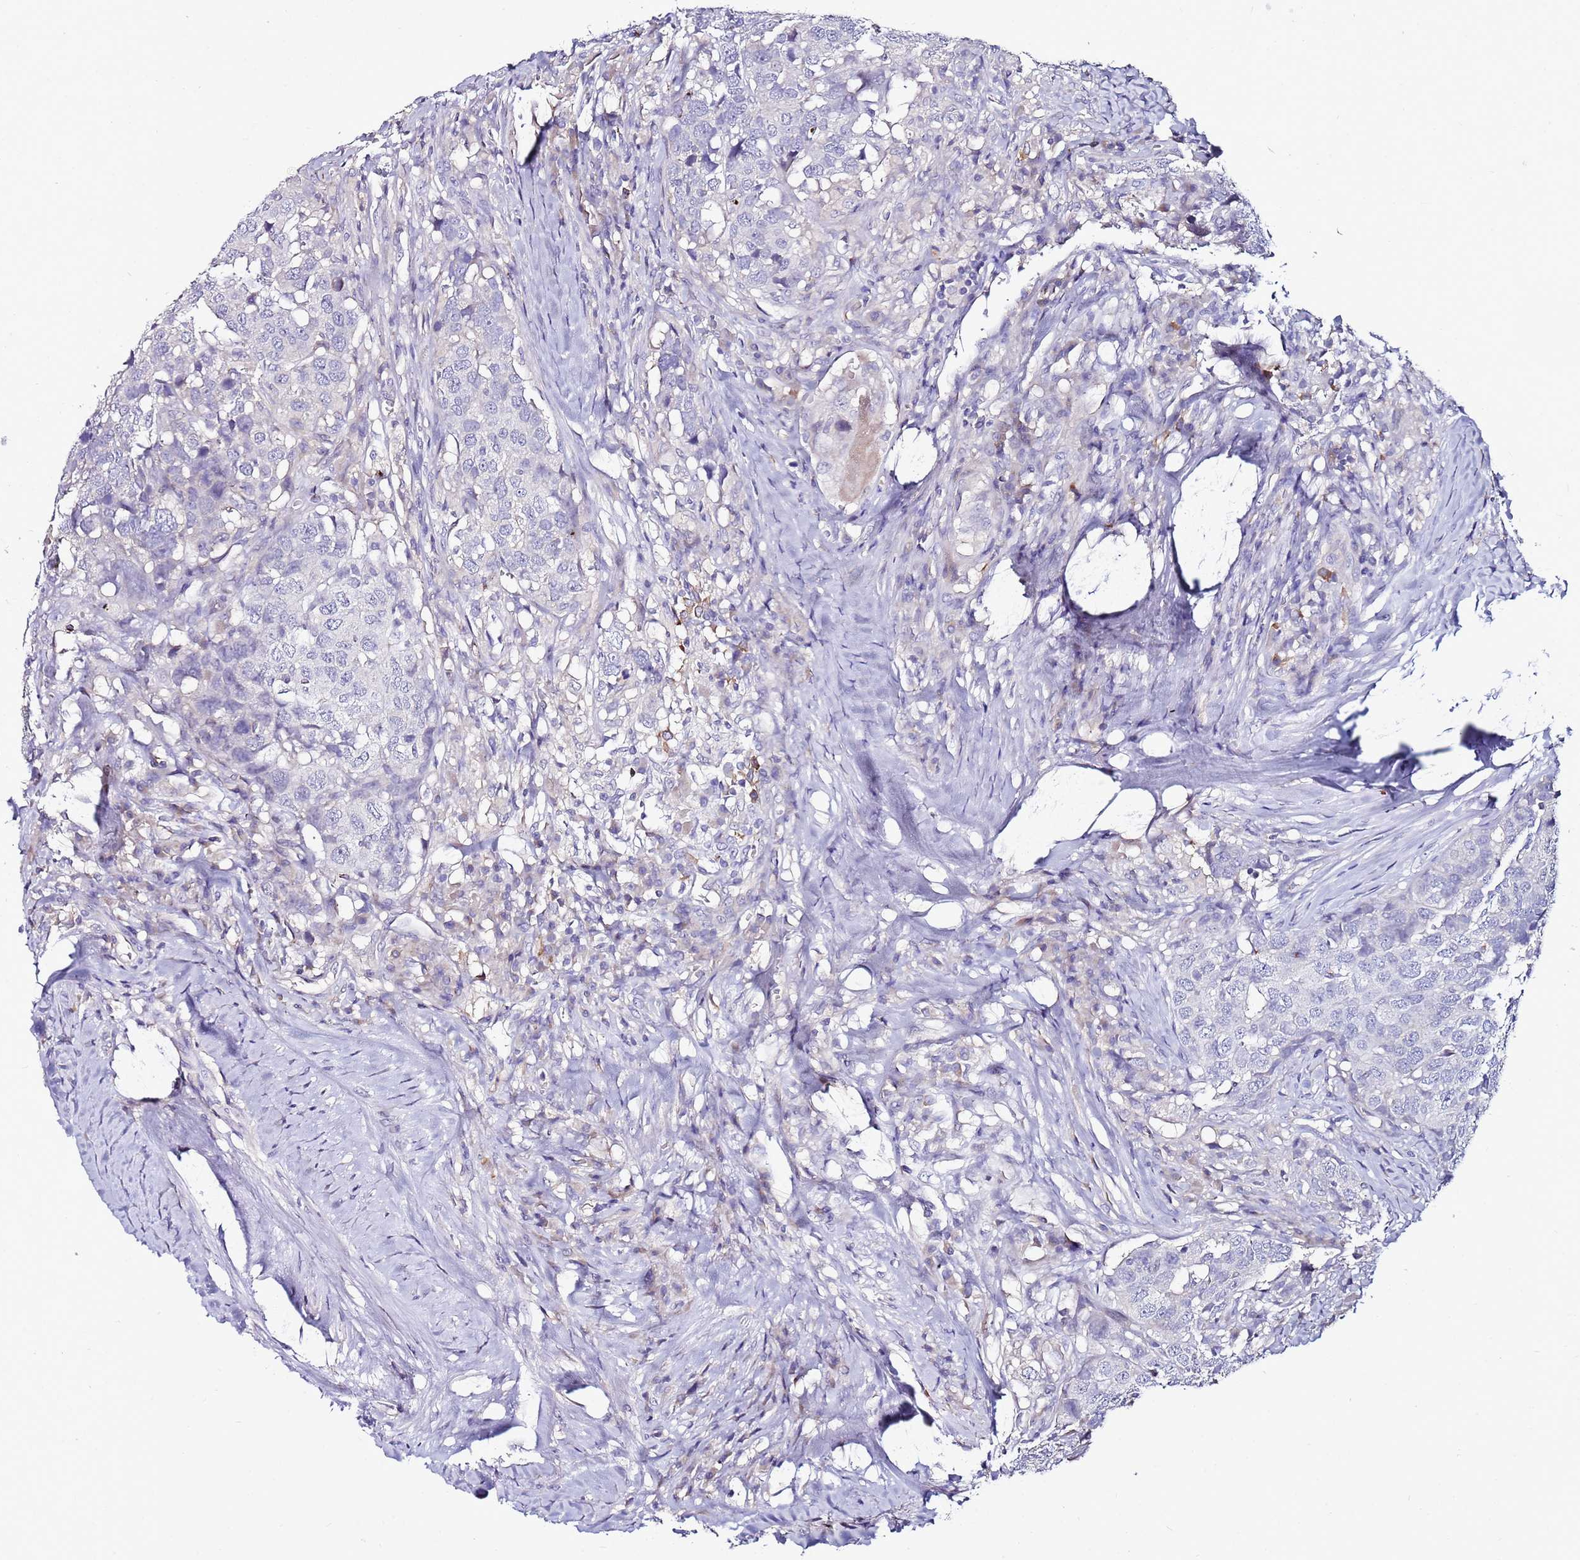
{"staining": {"intensity": "negative", "quantity": "none", "location": "none"}, "tissue": "head and neck cancer", "cell_type": "Tumor cells", "image_type": "cancer", "snomed": [{"axis": "morphology", "description": "Squamous cell carcinoma, NOS"}, {"axis": "topography", "description": "Head-Neck"}], "caption": "High magnification brightfield microscopy of head and neck cancer (squamous cell carcinoma) stained with DAB (3,3'-diaminobenzidine) (brown) and counterstained with hematoxylin (blue): tumor cells show no significant staining.", "gene": "SRRM5", "patient": {"sex": "male", "age": 66}}